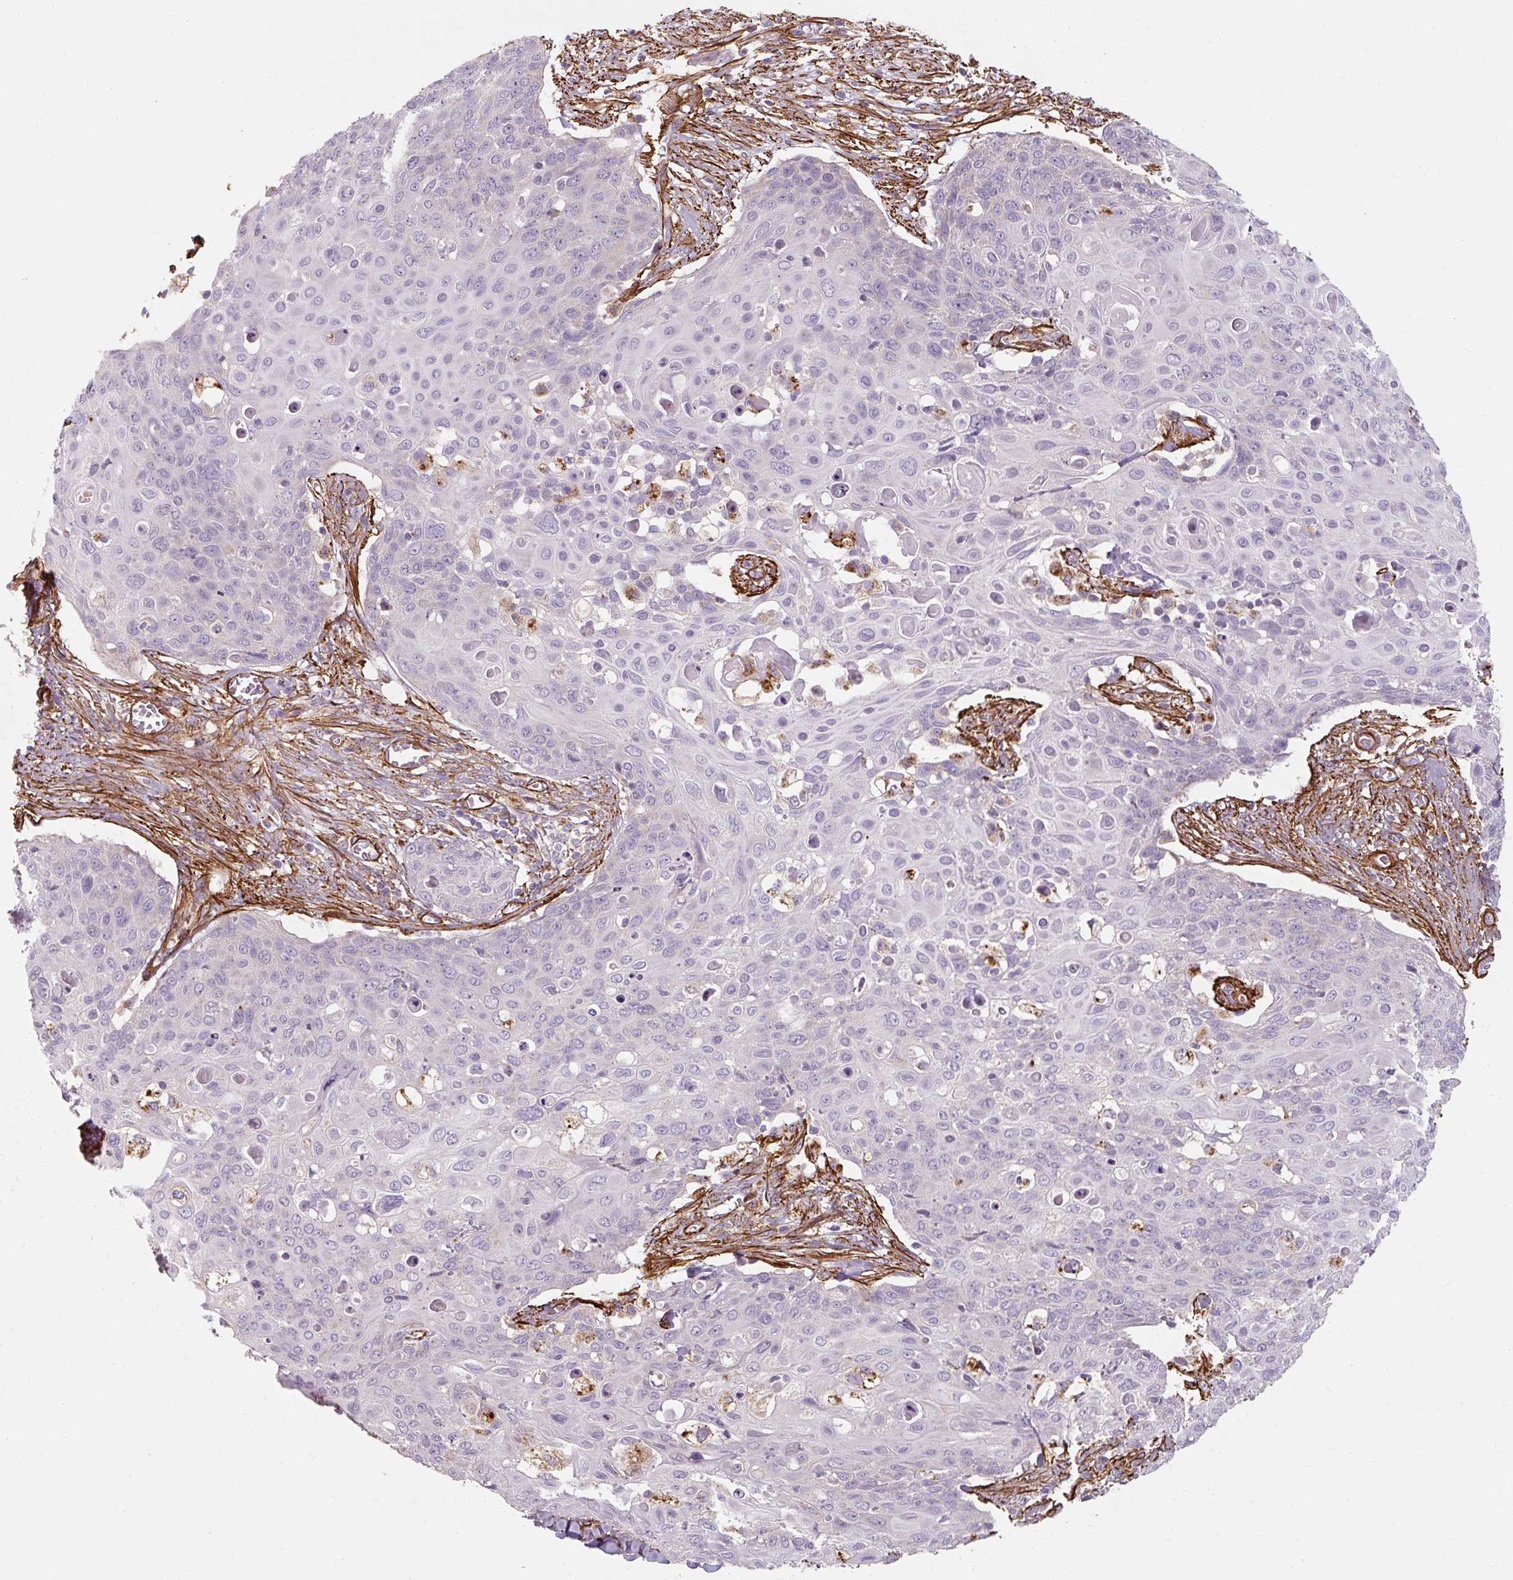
{"staining": {"intensity": "negative", "quantity": "none", "location": "none"}, "tissue": "skin cancer", "cell_type": "Tumor cells", "image_type": "cancer", "snomed": [{"axis": "morphology", "description": "Squamous cell carcinoma, NOS"}, {"axis": "topography", "description": "Skin"}, {"axis": "topography", "description": "Vulva"}], "caption": "This is an IHC micrograph of skin squamous cell carcinoma. There is no positivity in tumor cells.", "gene": "MRPS5", "patient": {"sex": "female", "age": 85}}